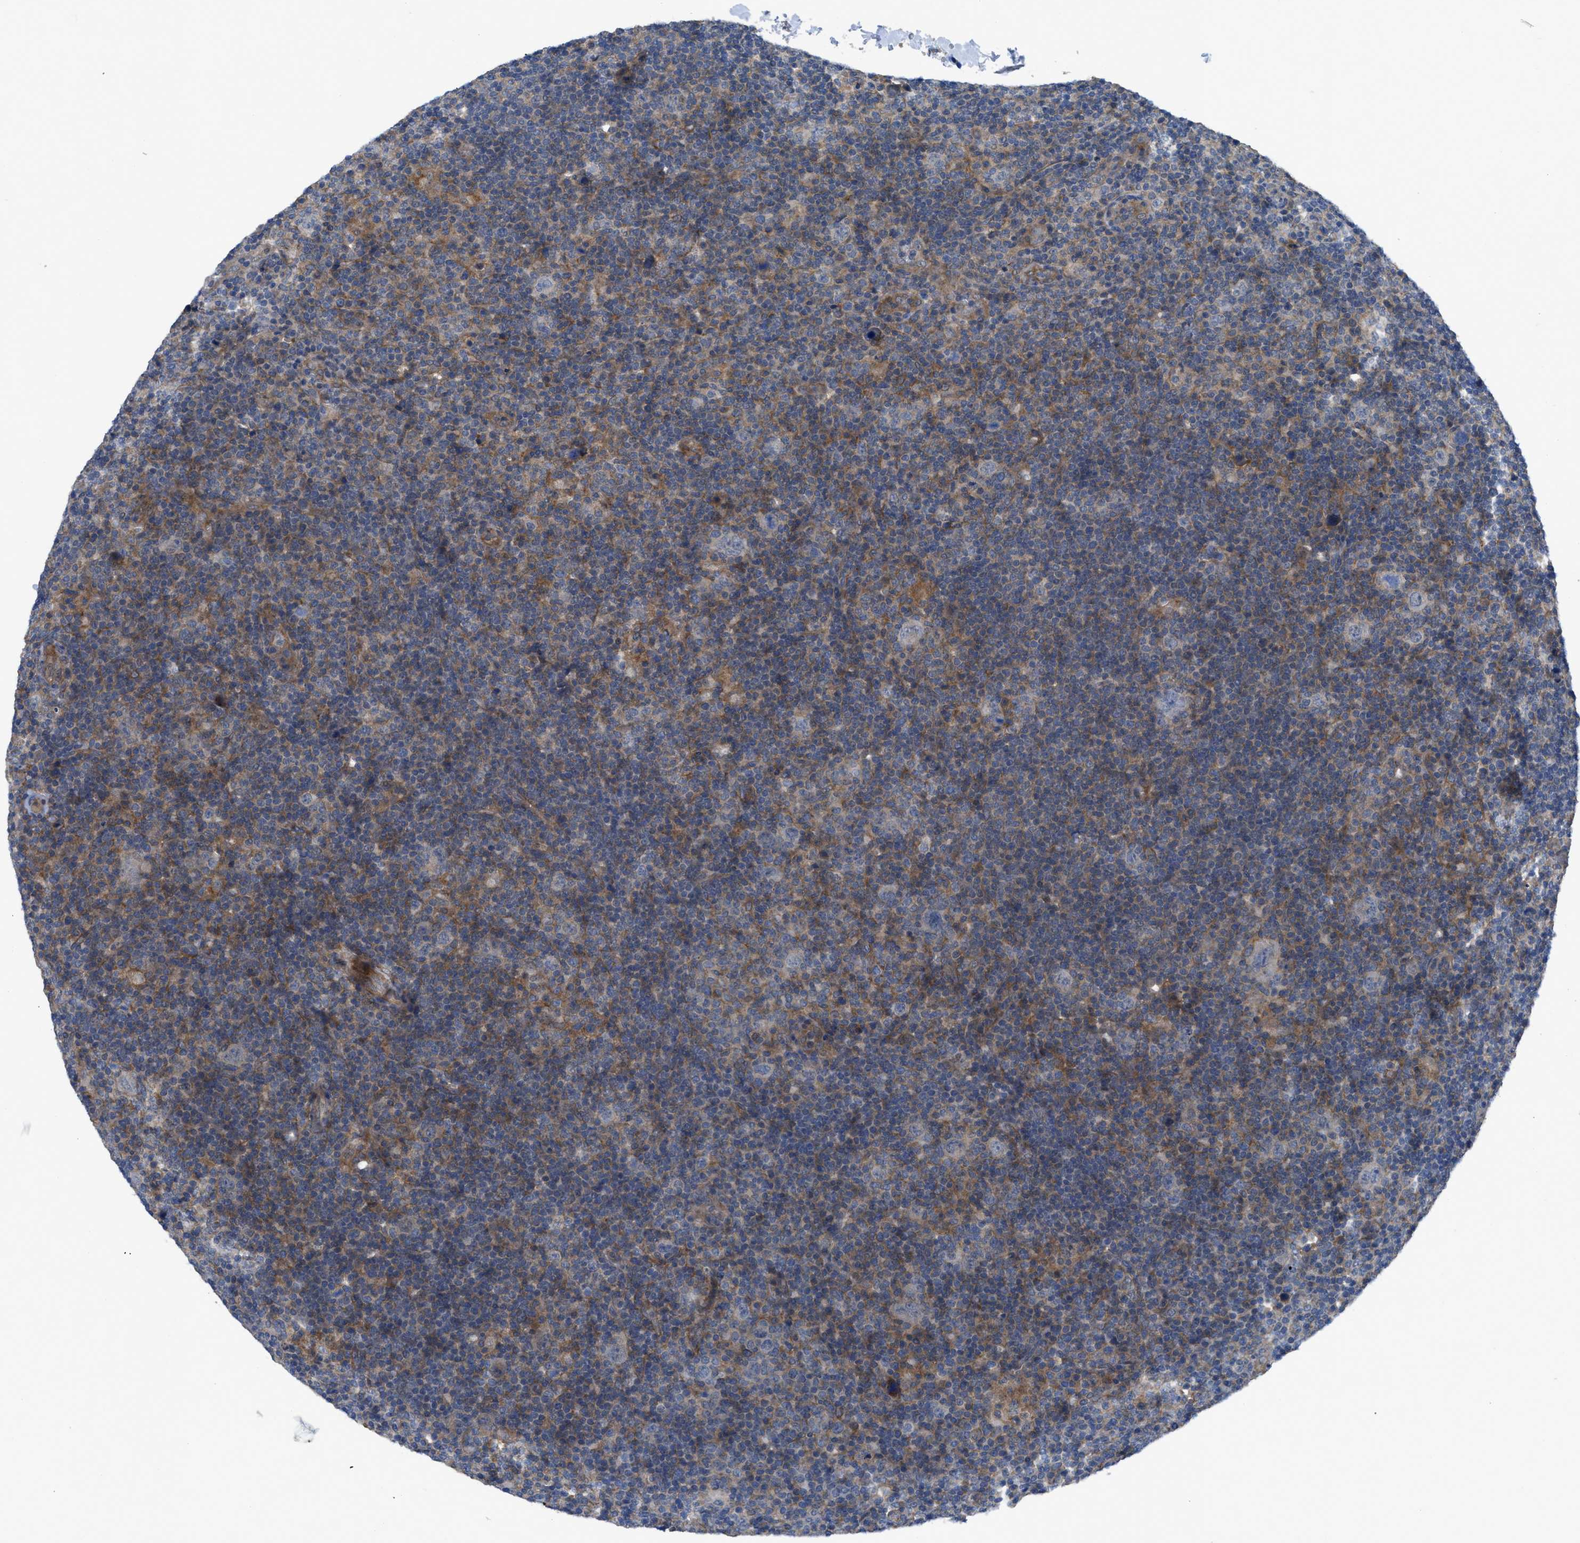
{"staining": {"intensity": "negative", "quantity": "none", "location": "none"}, "tissue": "lymphoma", "cell_type": "Tumor cells", "image_type": "cancer", "snomed": [{"axis": "morphology", "description": "Hodgkin's disease, NOS"}, {"axis": "topography", "description": "Lymph node"}], "caption": "Tumor cells show no significant protein expression in Hodgkin's disease.", "gene": "PANX1", "patient": {"sex": "female", "age": 57}}